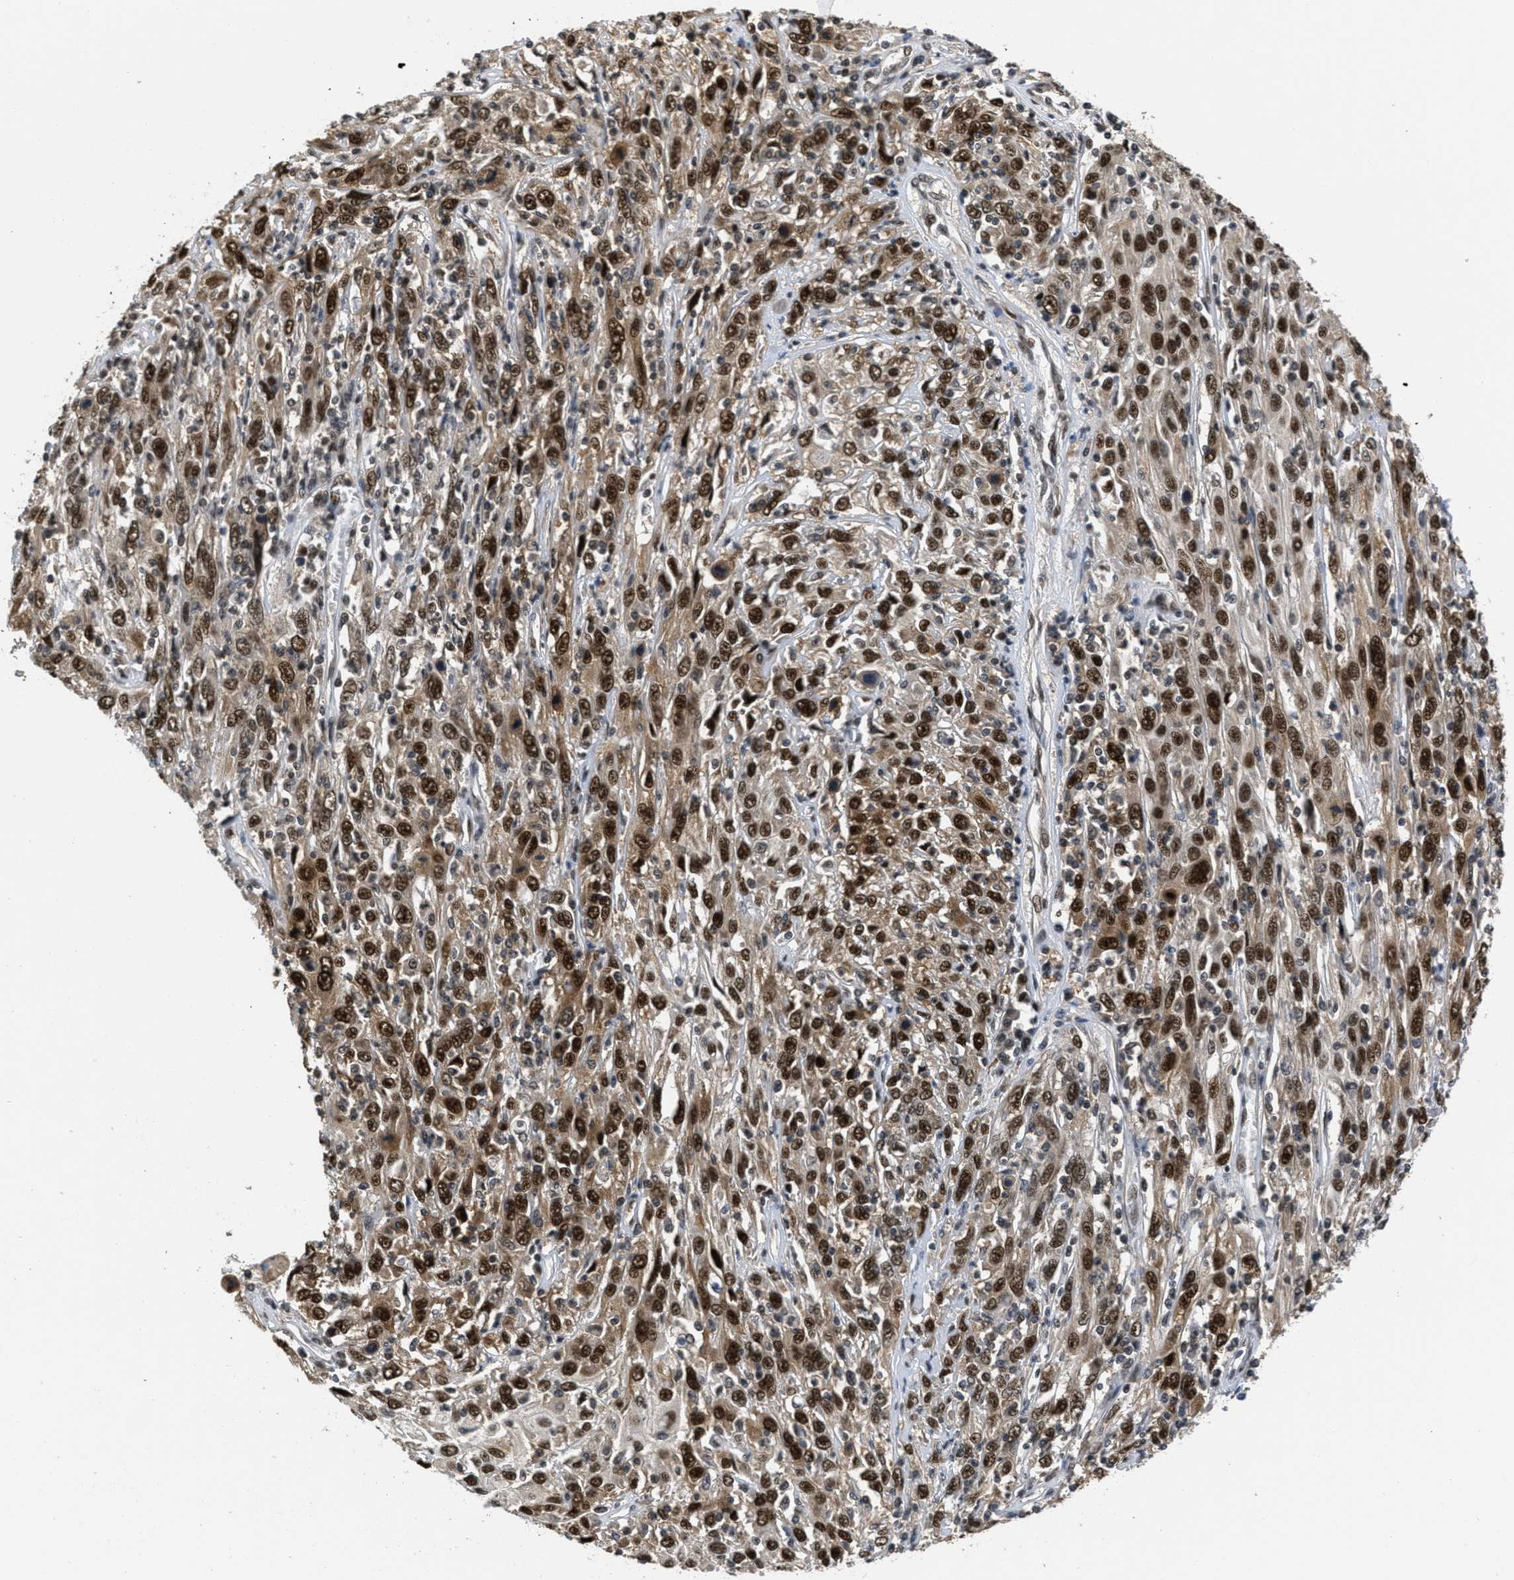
{"staining": {"intensity": "strong", "quantity": ">75%", "location": "cytoplasmic/membranous,nuclear"}, "tissue": "cervical cancer", "cell_type": "Tumor cells", "image_type": "cancer", "snomed": [{"axis": "morphology", "description": "Squamous cell carcinoma, NOS"}, {"axis": "topography", "description": "Cervix"}], "caption": "Squamous cell carcinoma (cervical) stained with a brown dye exhibits strong cytoplasmic/membranous and nuclear positive expression in about >75% of tumor cells.", "gene": "CUL4B", "patient": {"sex": "female", "age": 46}}